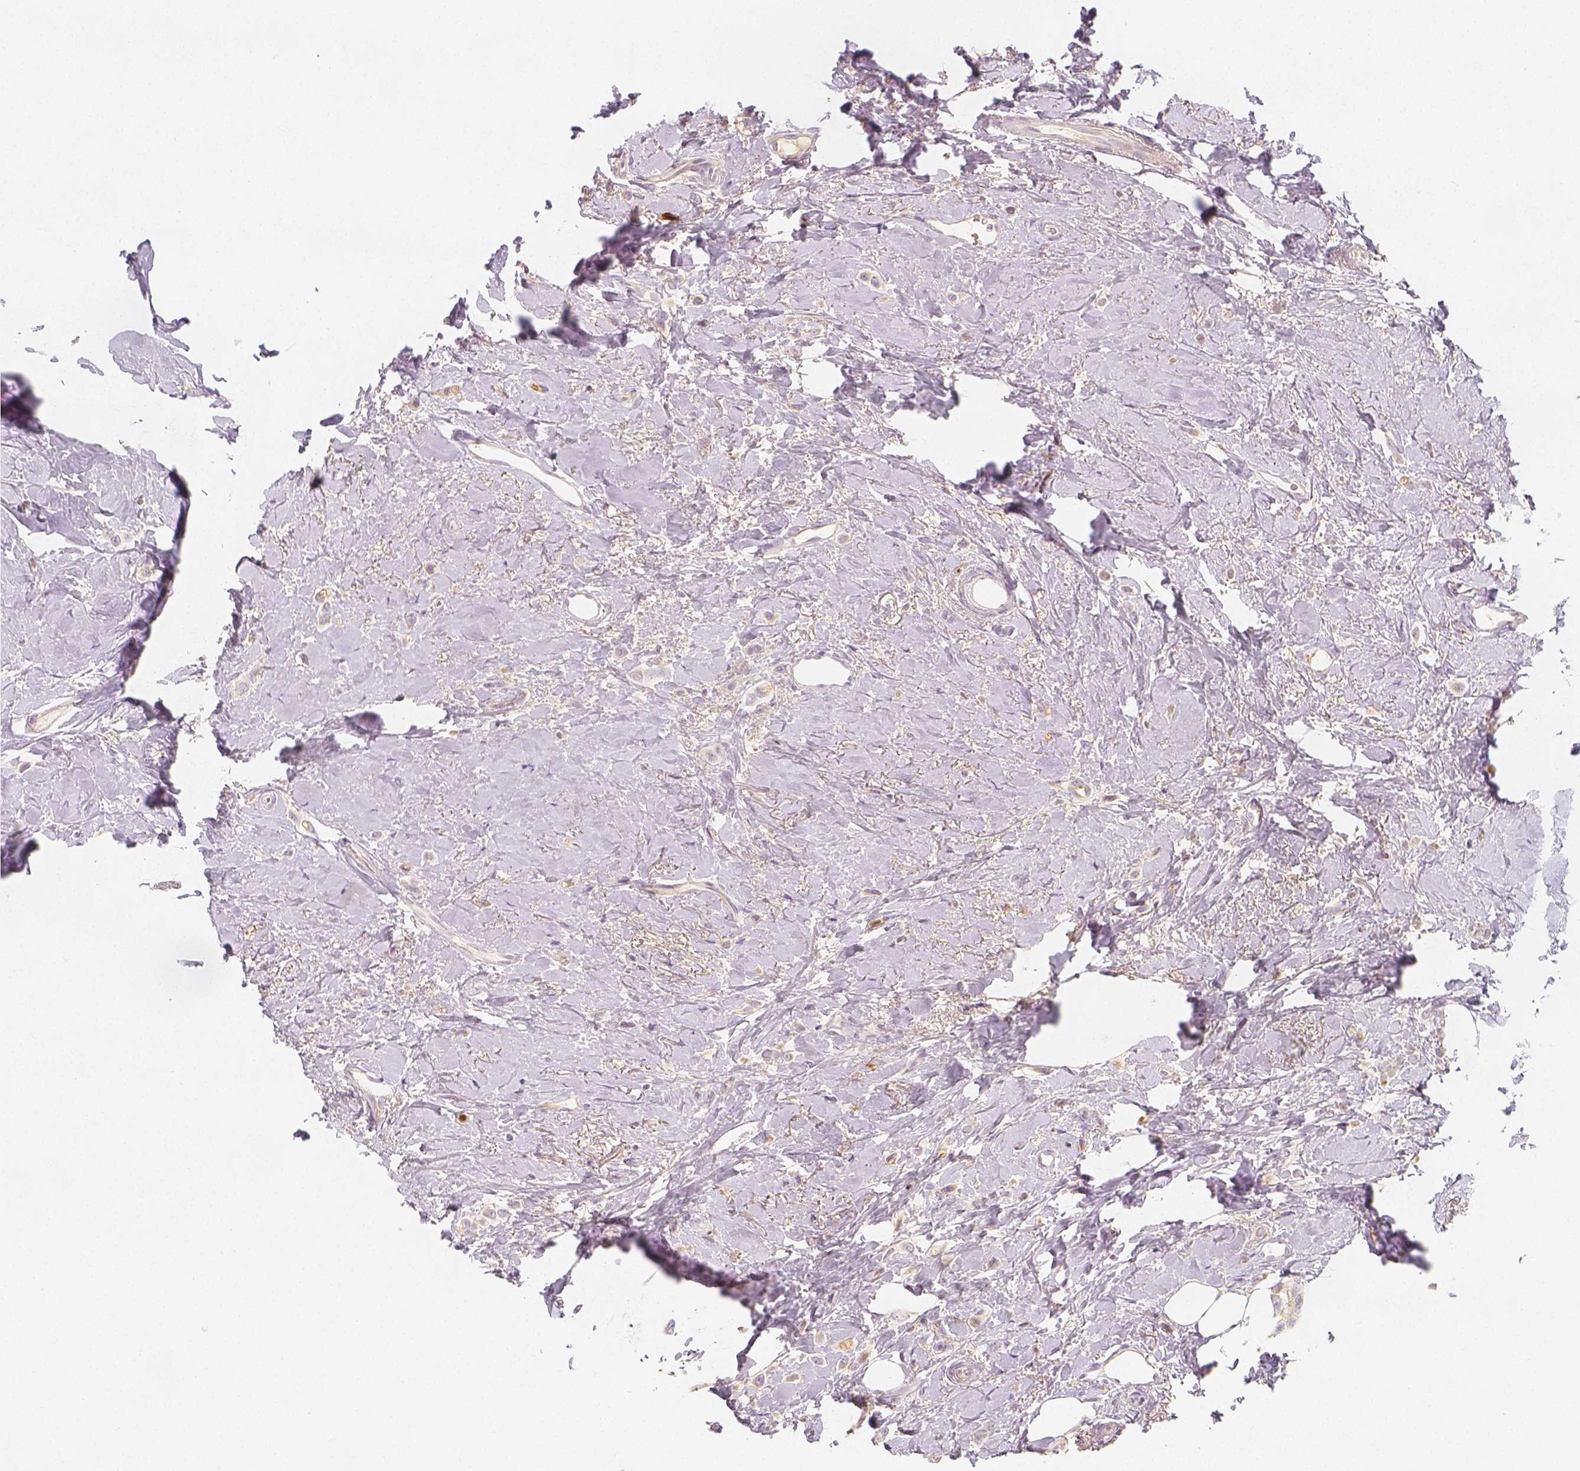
{"staining": {"intensity": "weak", "quantity": ">75%", "location": "cytoplasmic/membranous"}, "tissue": "breast cancer", "cell_type": "Tumor cells", "image_type": "cancer", "snomed": [{"axis": "morphology", "description": "Lobular carcinoma"}, {"axis": "topography", "description": "Breast"}], "caption": "A histopathology image showing weak cytoplasmic/membranous positivity in about >75% of tumor cells in breast cancer (lobular carcinoma), as visualized by brown immunohistochemical staining.", "gene": "PTPRJ", "patient": {"sex": "female", "age": 66}}